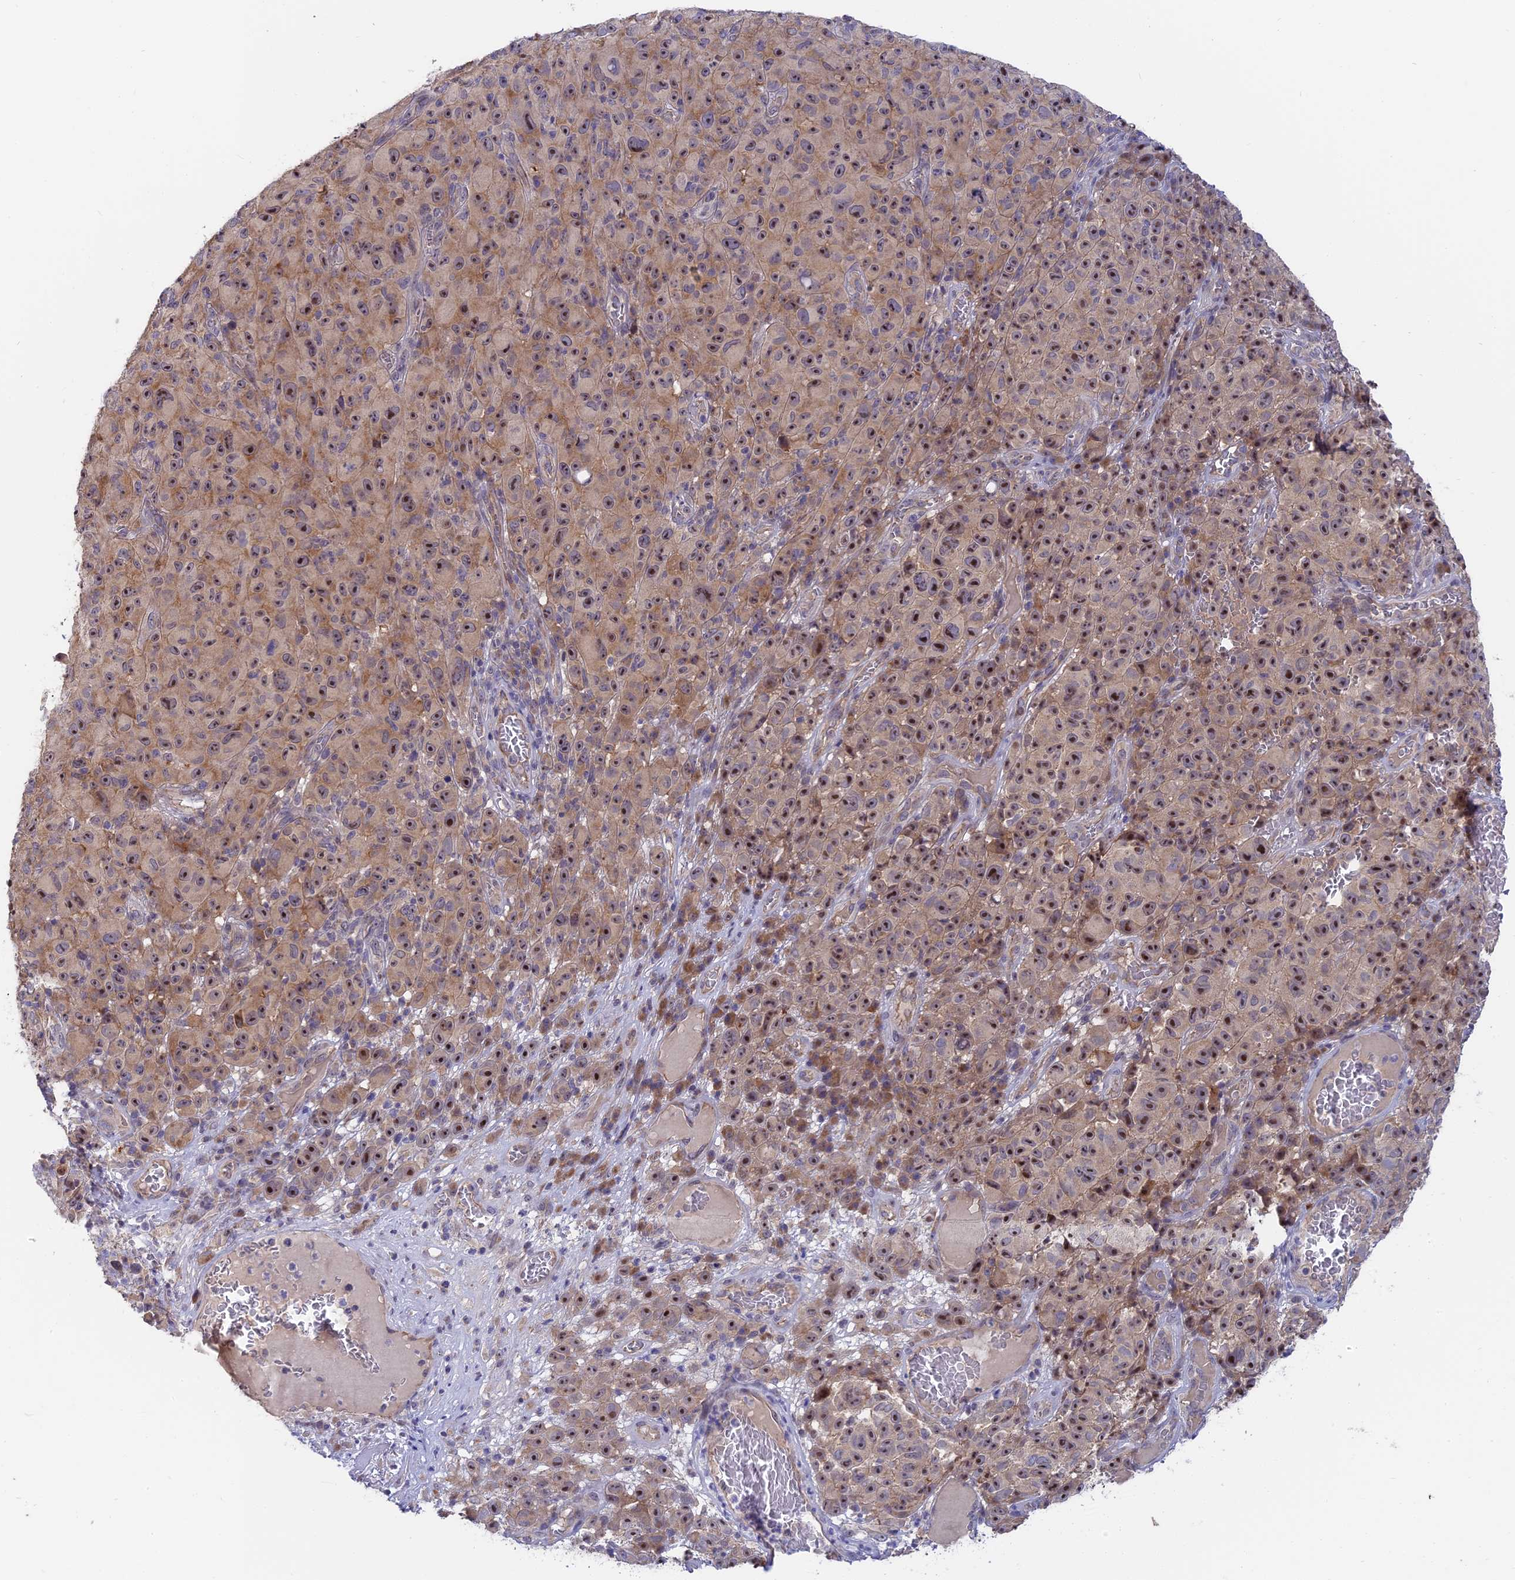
{"staining": {"intensity": "moderate", "quantity": ">75%", "location": "cytoplasmic/membranous,nuclear"}, "tissue": "melanoma", "cell_type": "Tumor cells", "image_type": "cancer", "snomed": [{"axis": "morphology", "description": "Malignant melanoma, NOS"}, {"axis": "topography", "description": "Skin"}], "caption": "A brown stain highlights moderate cytoplasmic/membranous and nuclear staining of a protein in human malignant melanoma tumor cells. The protein of interest is stained brown, and the nuclei are stained in blue (DAB IHC with brightfield microscopy, high magnification).", "gene": "TENT4B", "patient": {"sex": "female", "age": 82}}